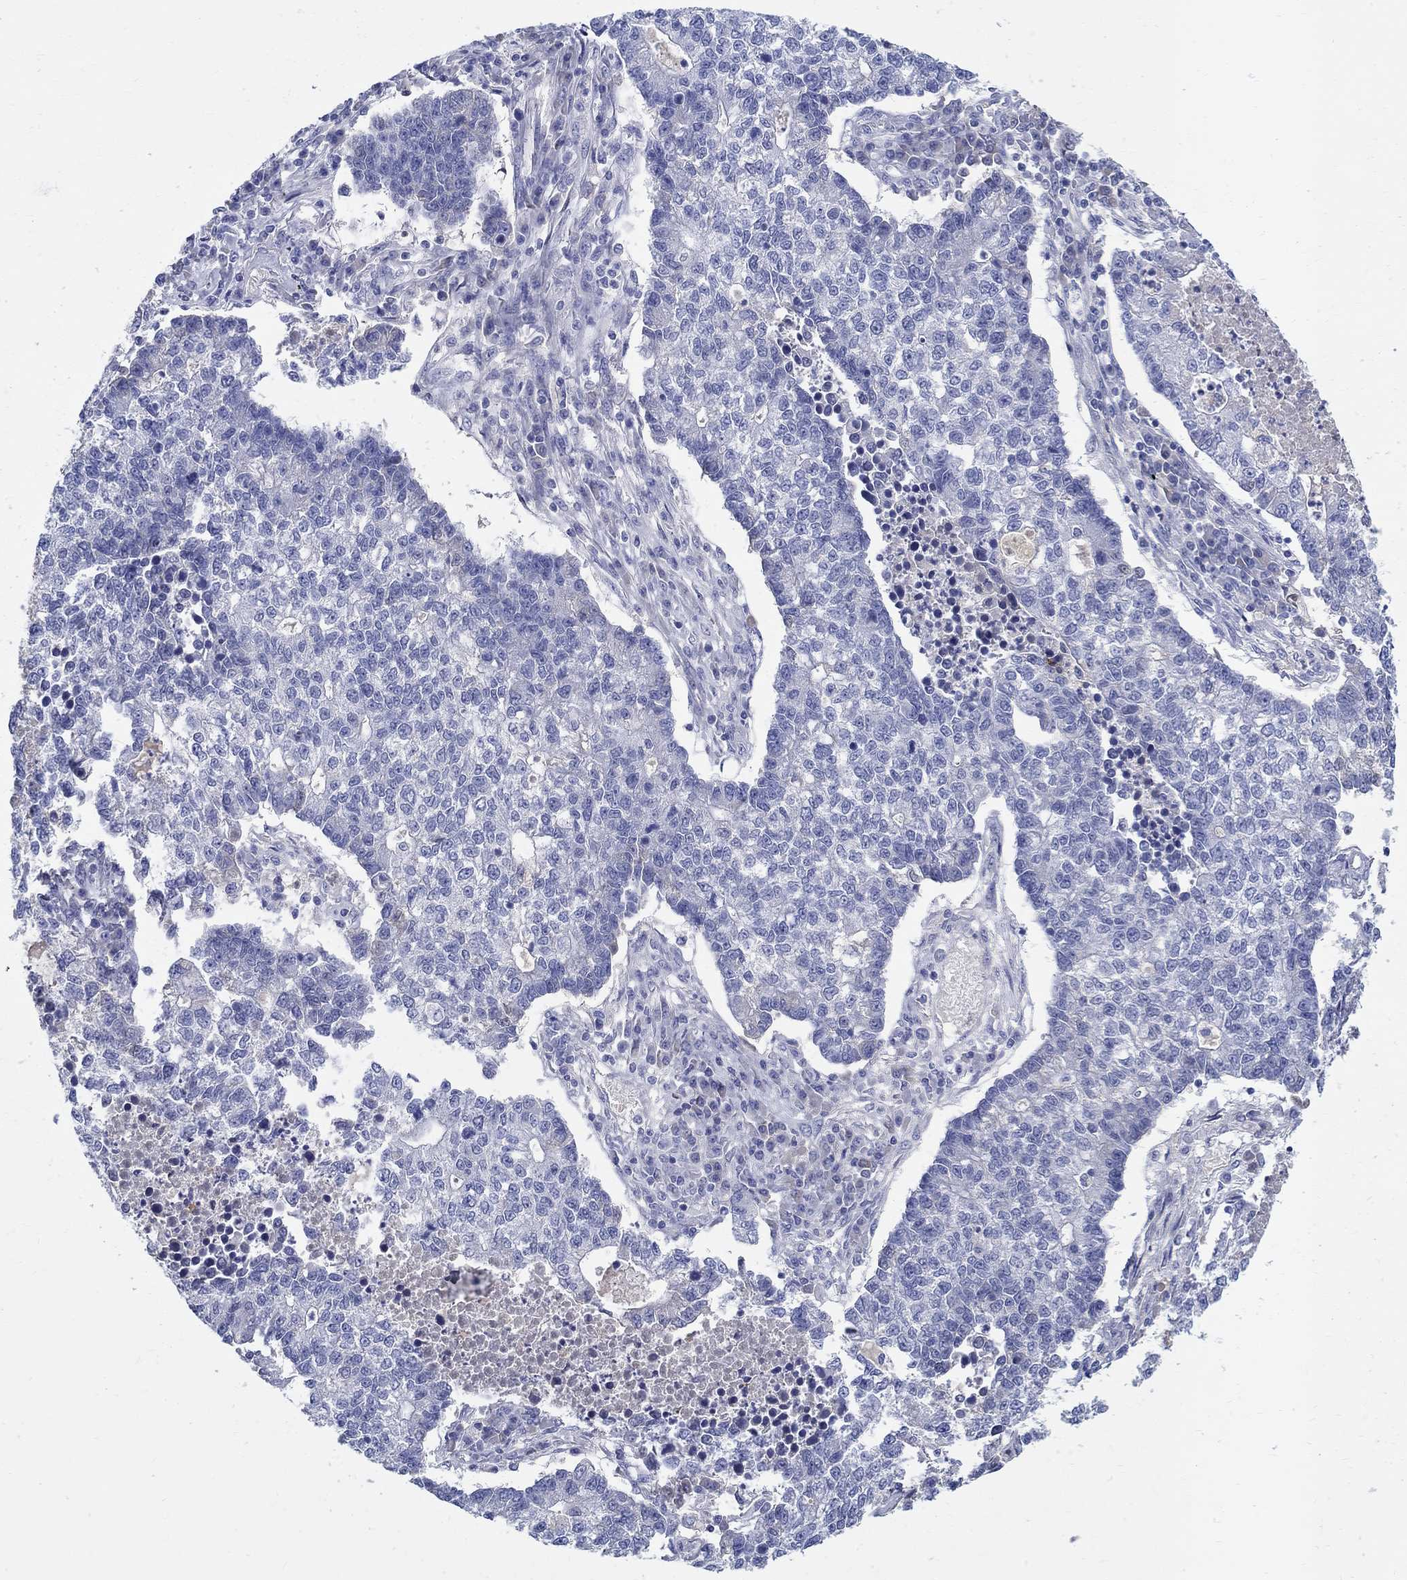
{"staining": {"intensity": "negative", "quantity": "none", "location": "none"}, "tissue": "lung cancer", "cell_type": "Tumor cells", "image_type": "cancer", "snomed": [{"axis": "morphology", "description": "Adenocarcinoma, NOS"}, {"axis": "topography", "description": "Lung"}], "caption": "Immunohistochemistry (IHC) image of neoplastic tissue: lung adenocarcinoma stained with DAB demonstrates no significant protein expression in tumor cells. (DAB immunohistochemistry visualized using brightfield microscopy, high magnification).", "gene": "CRYGD", "patient": {"sex": "male", "age": 57}}